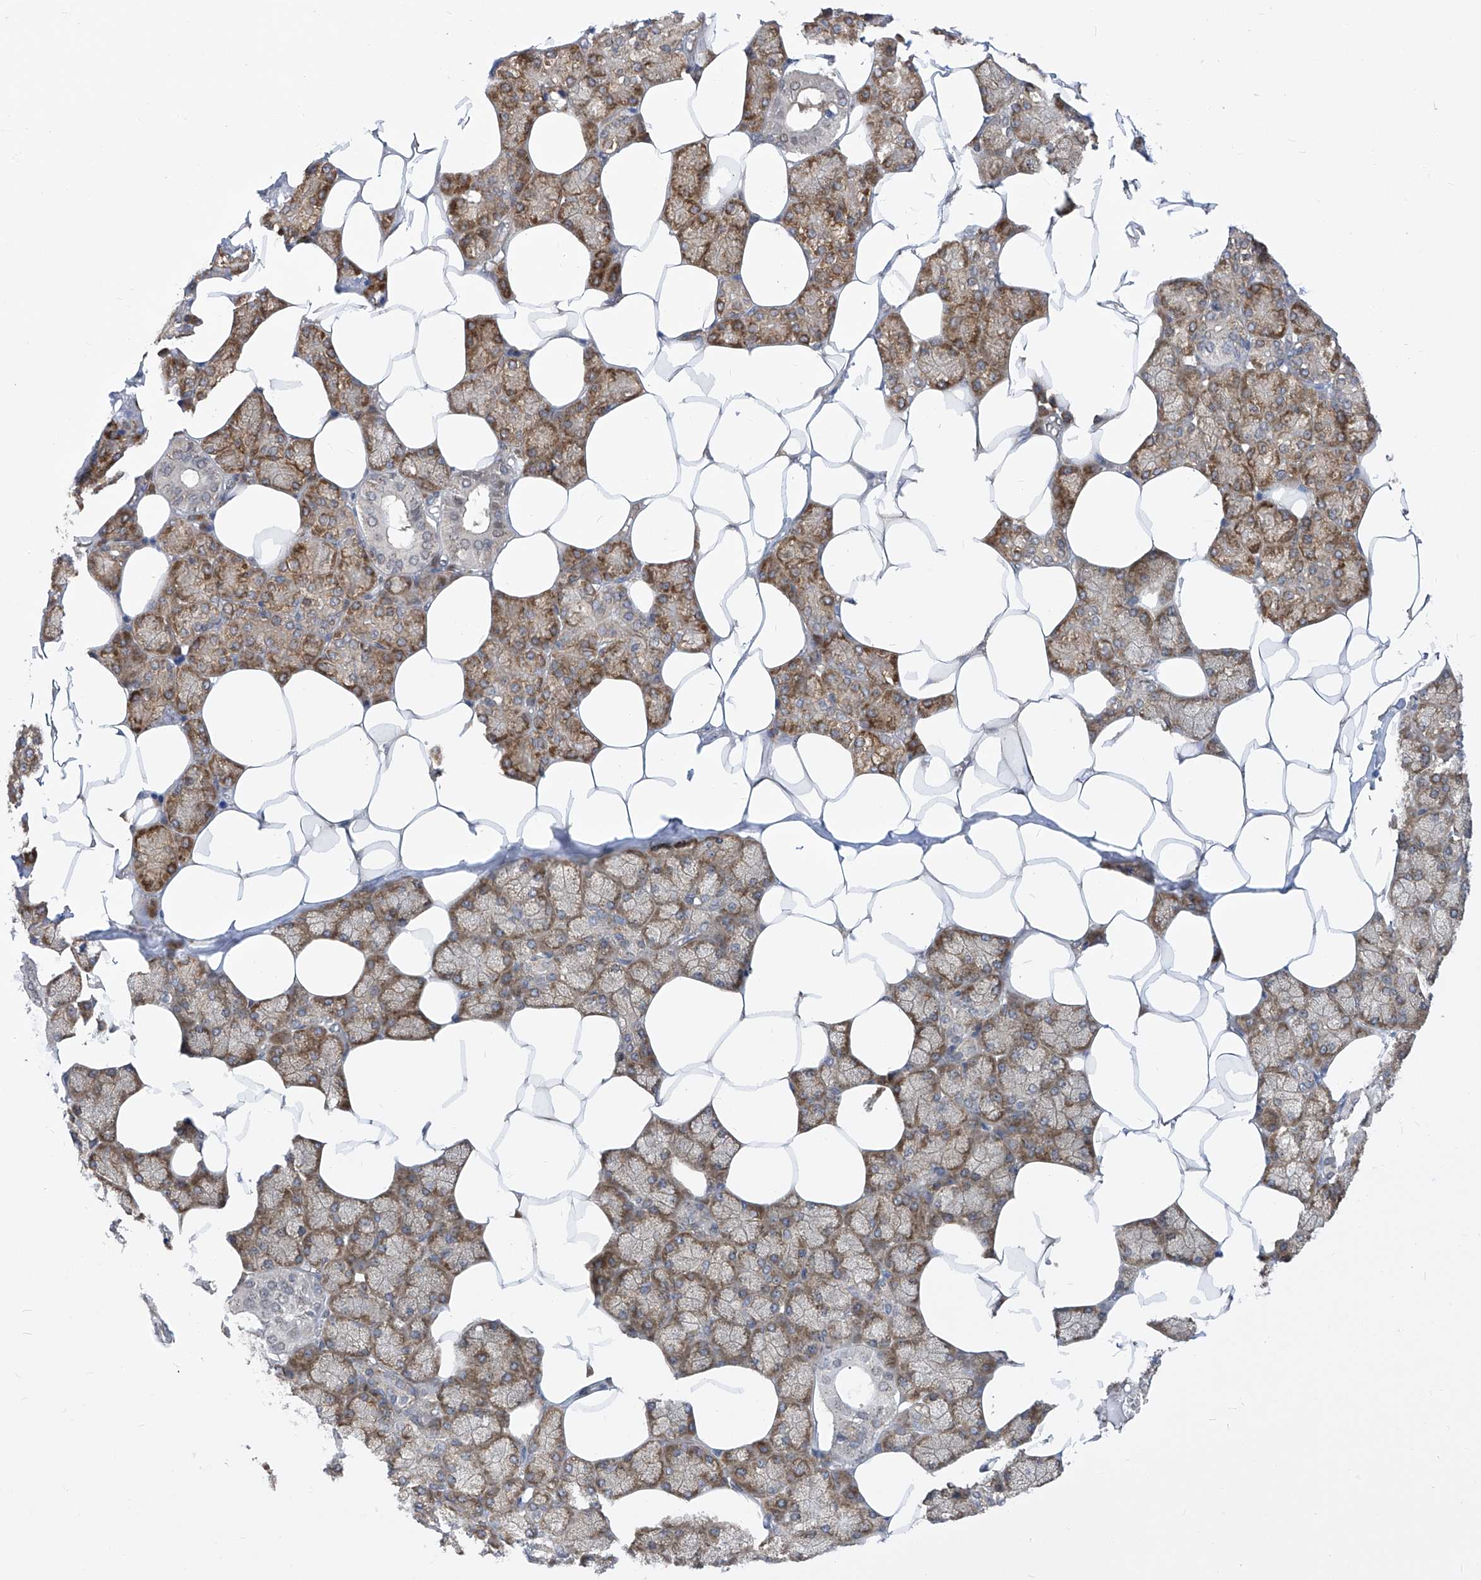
{"staining": {"intensity": "moderate", "quantity": "25%-75%", "location": "cytoplasmic/membranous"}, "tissue": "salivary gland", "cell_type": "Glandular cells", "image_type": "normal", "snomed": [{"axis": "morphology", "description": "Normal tissue, NOS"}, {"axis": "topography", "description": "Salivary gland"}], "caption": "Immunohistochemical staining of unremarkable salivary gland displays medium levels of moderate cytoplasmic/membranous positivity in approximately 25%-75% of glandular cells.", "gene": "EIF3M", "patient": {"sex": "male", "age": 62}}